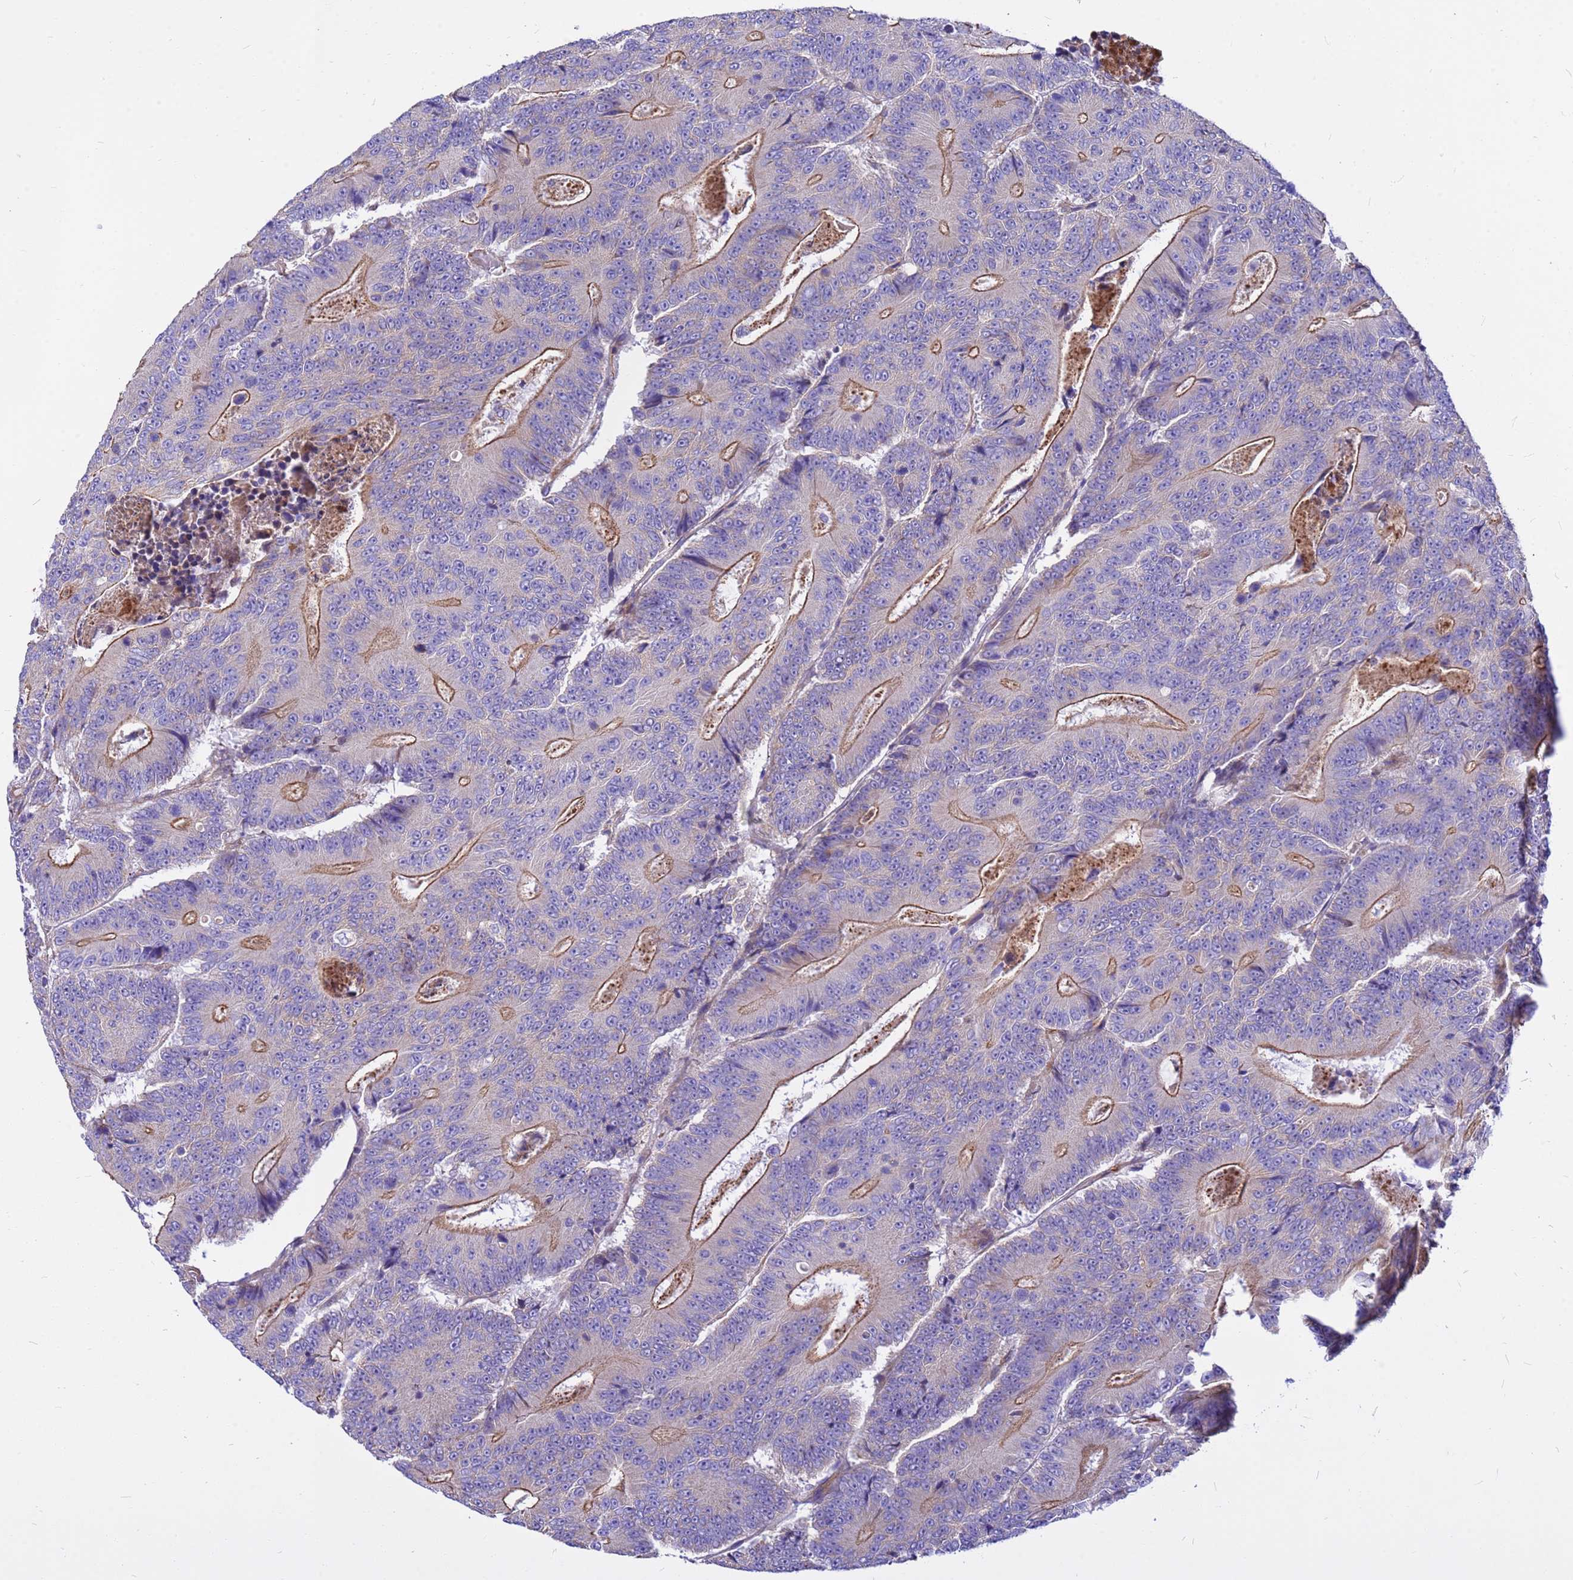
{"staining": {"intensity": "moderate", "quantity": "25%-75%", "location": "cytoplasmic/membranous"}, "tissue": "colorectal cancer", "cell_type": "Tumor cells", "image_type": "cancer", "snomed": [{"axis": "morphology", "description": "Adenocarcinoma, NOS"}, {"axis": "topography", "description": "Colon"}], "caption": "IHC photomicrograph of neoplastic tissue: adenocarcinoma (colorectal) stained using IHC demonstrates medium levels of moderate protein expression localized specifically in the cytoplasmic/membranous of tumor cells, appearing as a cytoplasmic/membranous brown color.", "gene": "CRHBP", "patient": {"sex": "male", "age": 83}}